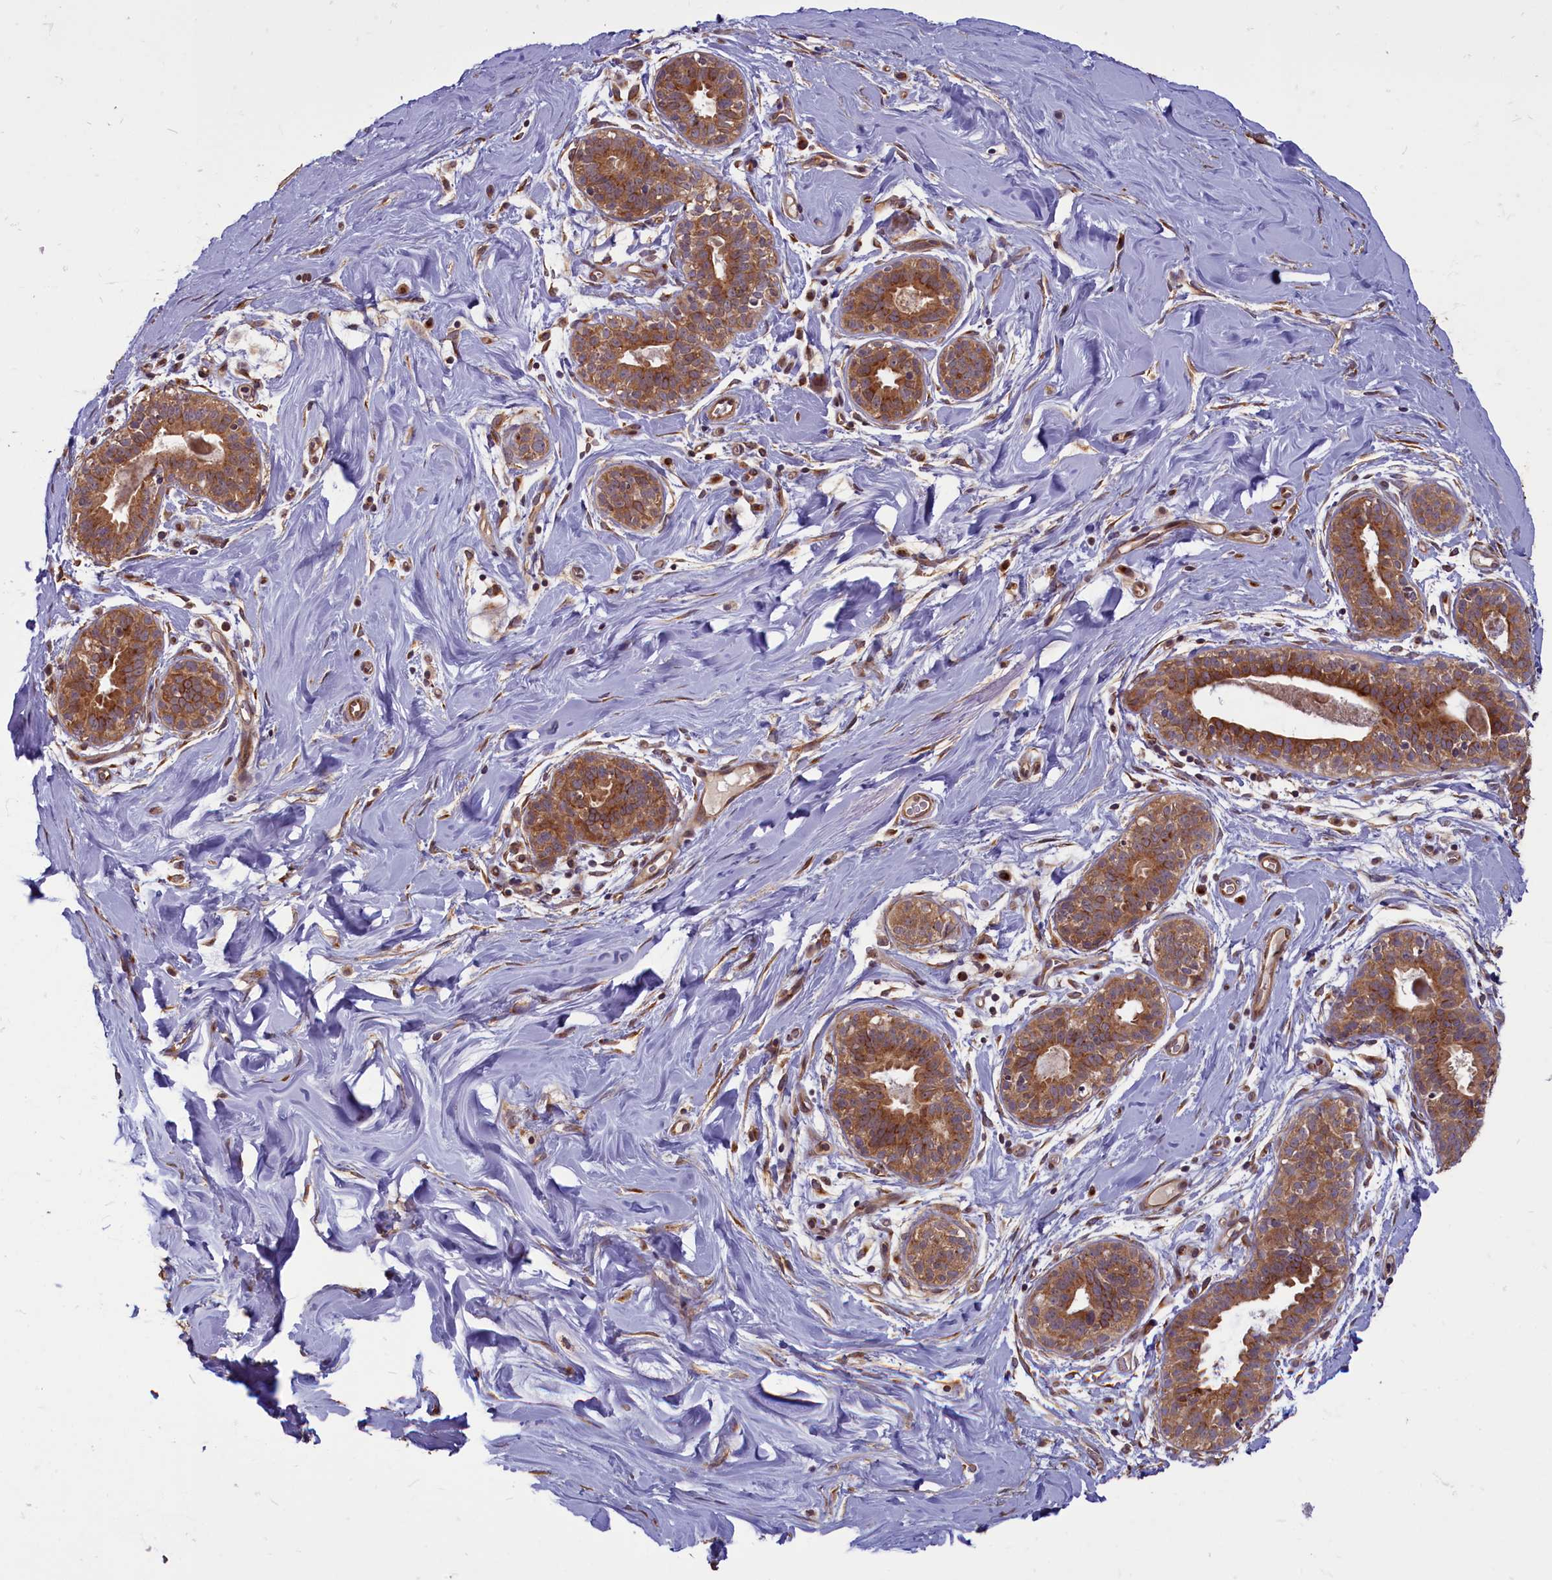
{"staining": {"intensity": "negative", "quantity": "none", "location": "none"}, "tissue": "adipose tissue", "cell_type": "Adipocytes", "image_type": "normal", "snomed": [{"axis": "morphology", "description": "Normal tissue, NOS"}, {"axis": "topography", "description": "Breast"}], "caption": "Normal adipose tissue was stained to show a protein in brown. There is no significant staining in adipocytes. The staining was performed using DAB to visualize the protein expression in brown, while the nuclei were stained in blue with hematoxylin (Magnification: 20x).", "gene": "ENSG00000274944", "patient": {"sex": "female", "age": 26}}